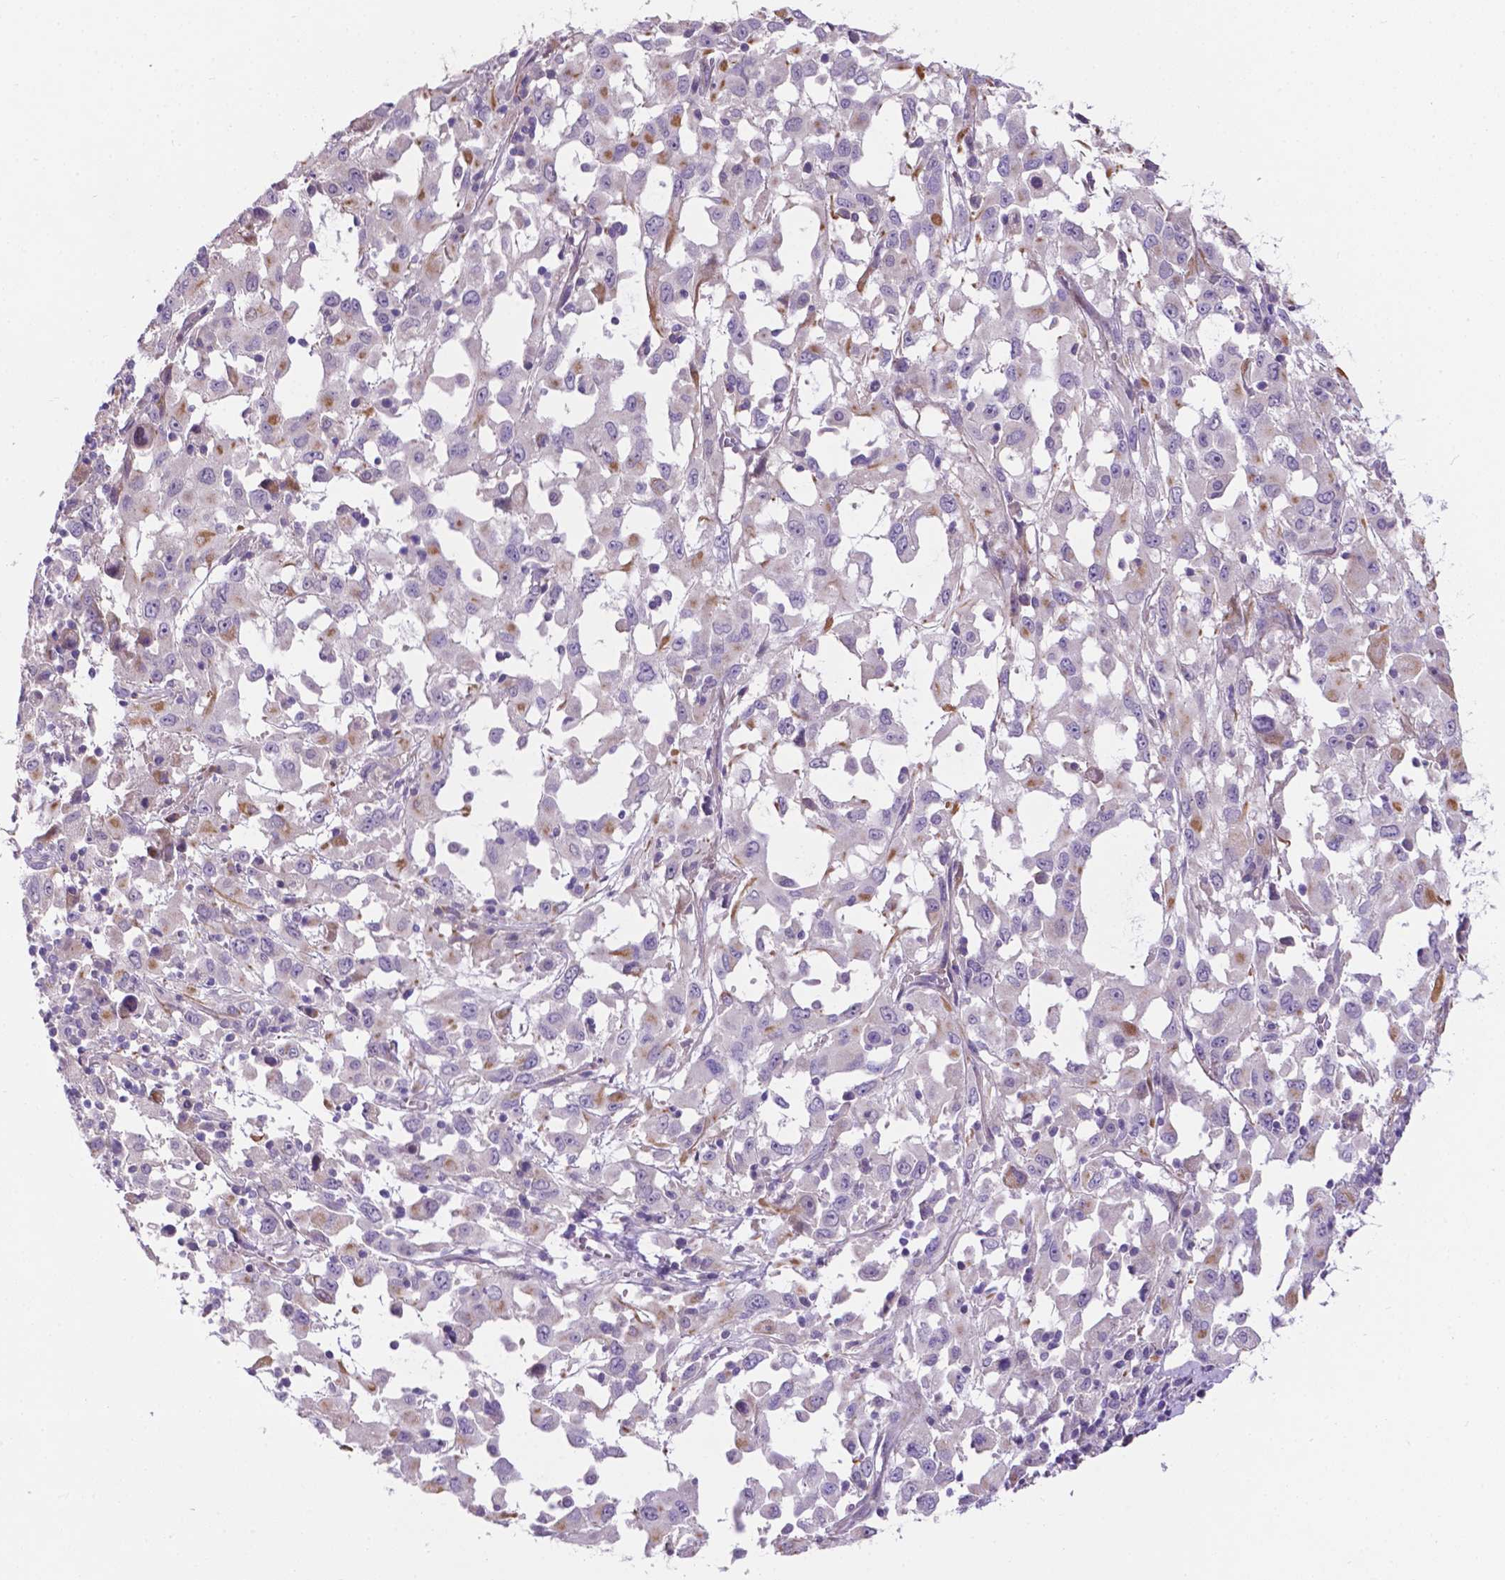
{"staining": {"intensity": "negative", "quantity": "none", "location": "none"}, "tissue": "melanoma", "cell_type": "Tumor cells", "image_type": "cancer", "snomed": [{"axis": "morphology", "description": "Malignant melanoma, Metastatic site"}, {"axis": "topography", "description": "Soft tissue"}], "caption": "This is a micrograph of IHC staining of malignant melanoma (metastatic site), which shows no expression in tumor cells.", "gene": "PFKFB4", "patient": {"sex": "male", "age": 50}}